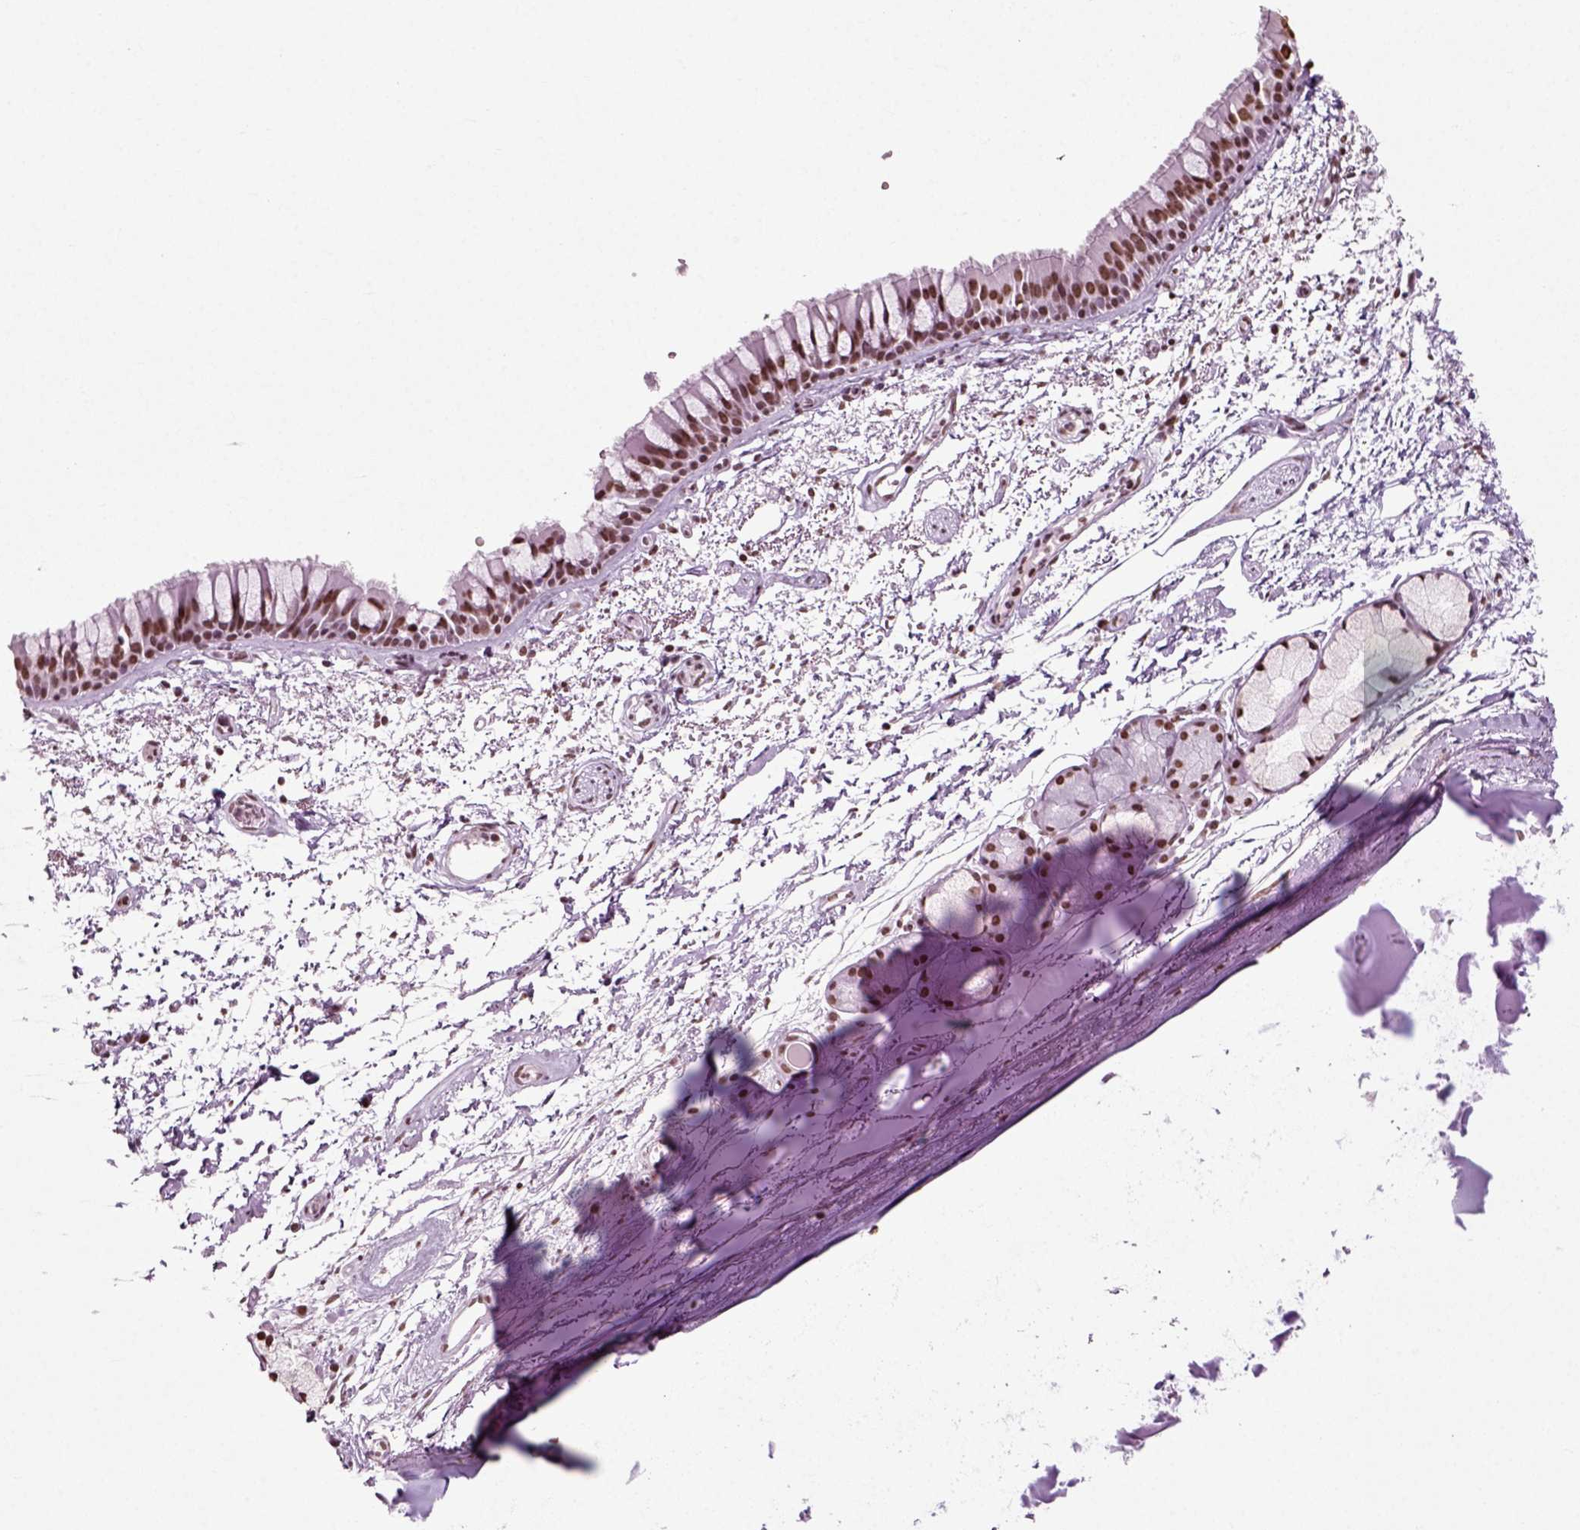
{"staining": {"intensity": "strong", "quantity": ">75%", "location": "nuclear"}, "tissue": "bronchus", "cell_type": "Respiratory epithelial cells", "image_type": "normal", "snomed": [{"axis": "morphology", "description": "Normal tissue, NOS"}, {"axis": "topography", "description": "Cartilage tissue"}, {"axis": "topography", "description": "Bronchus"}], "caption": "Immunohistochemistry of benign bronchus reveals high levels of strong nuclear staining in about >75% of respiratory epithelial cells.", "gene": "POLR1H", "patient": {"sex": "male", "age": 66}}